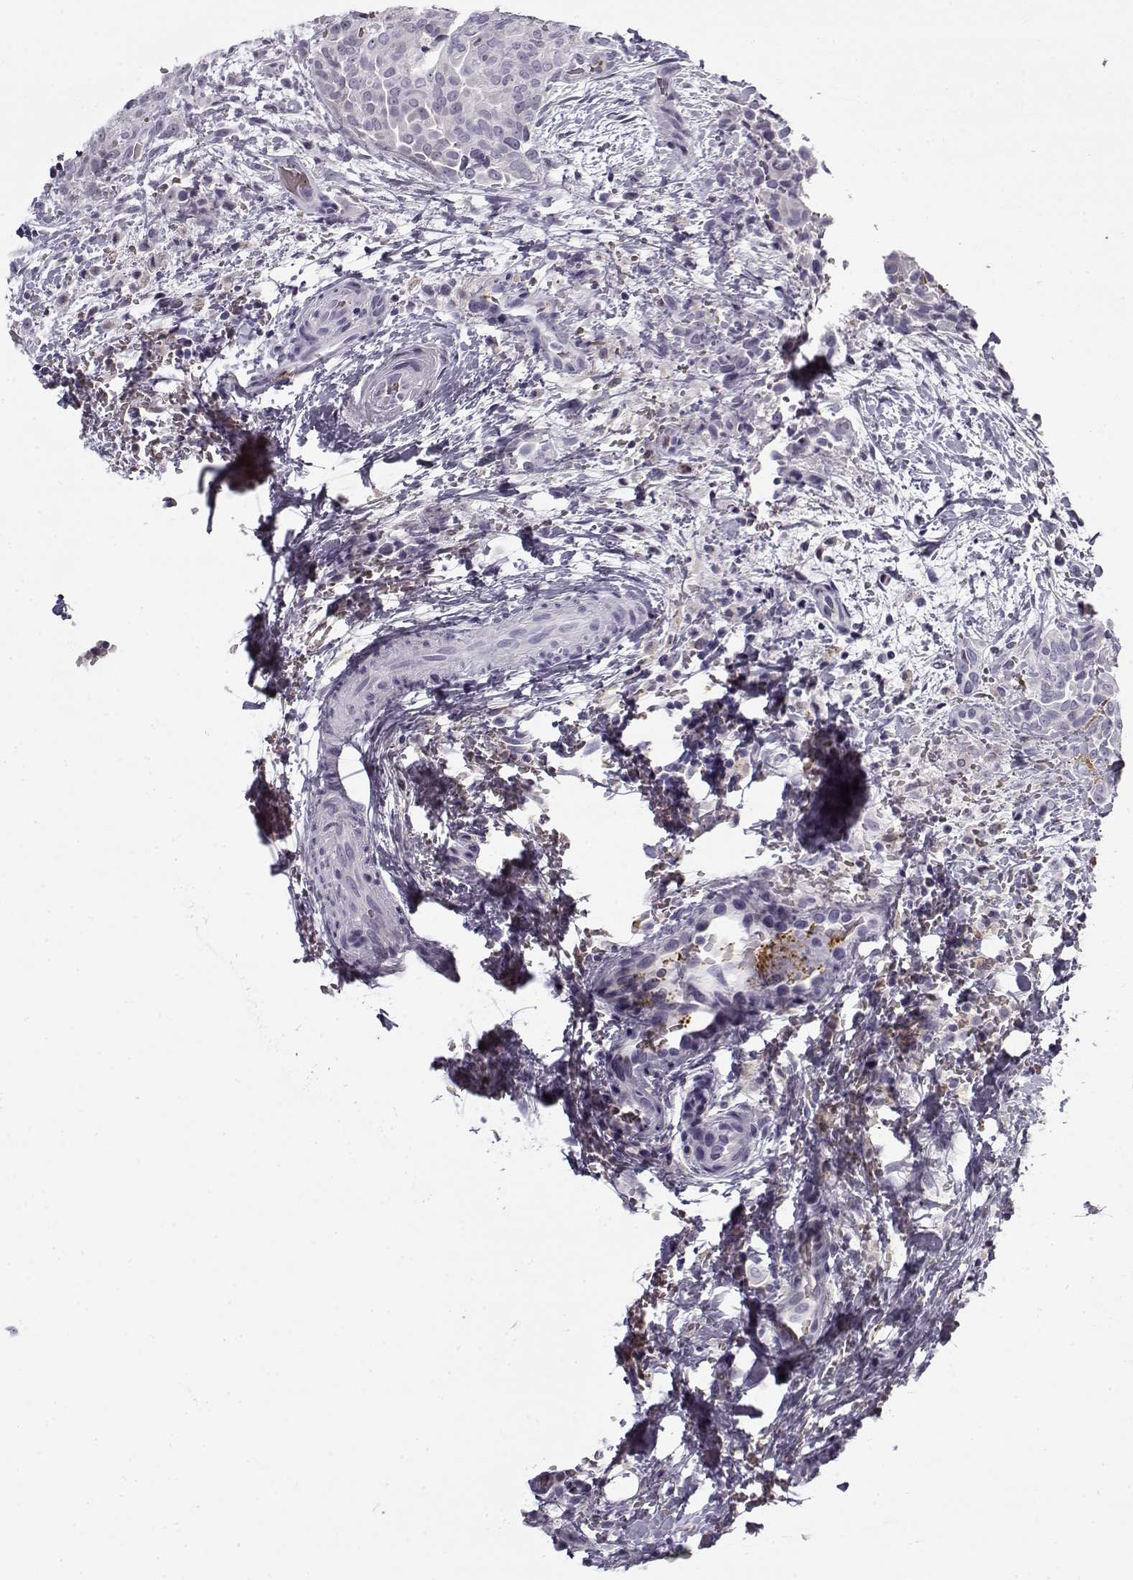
{"staining": {"intensity": "negative", "quantity": "none", "location": "none"}, "tissue": "thyroid cancer", "cell_type": "Tumor cells", "image_type": "cancer", "snomed": [{"axis": "morphology", "description": "Papillary adenocarcinoma, NOS"}, {"axis": "topography", "description": "Thyroid gland"}], "caption": "Immunohistochemistry image of neoplastic tissue: papillary adenocarcinoma (thyroid) stained with DAB displays no significant protein positivity in tumor cells. (Stains: DAB immunohistochemistry (IHC) with hematoxylin counter stain, Microscopy: brightfield microscopy at high magnification).", "gene": "SNCA", "patient": {"sex": "male", "age": 61}}